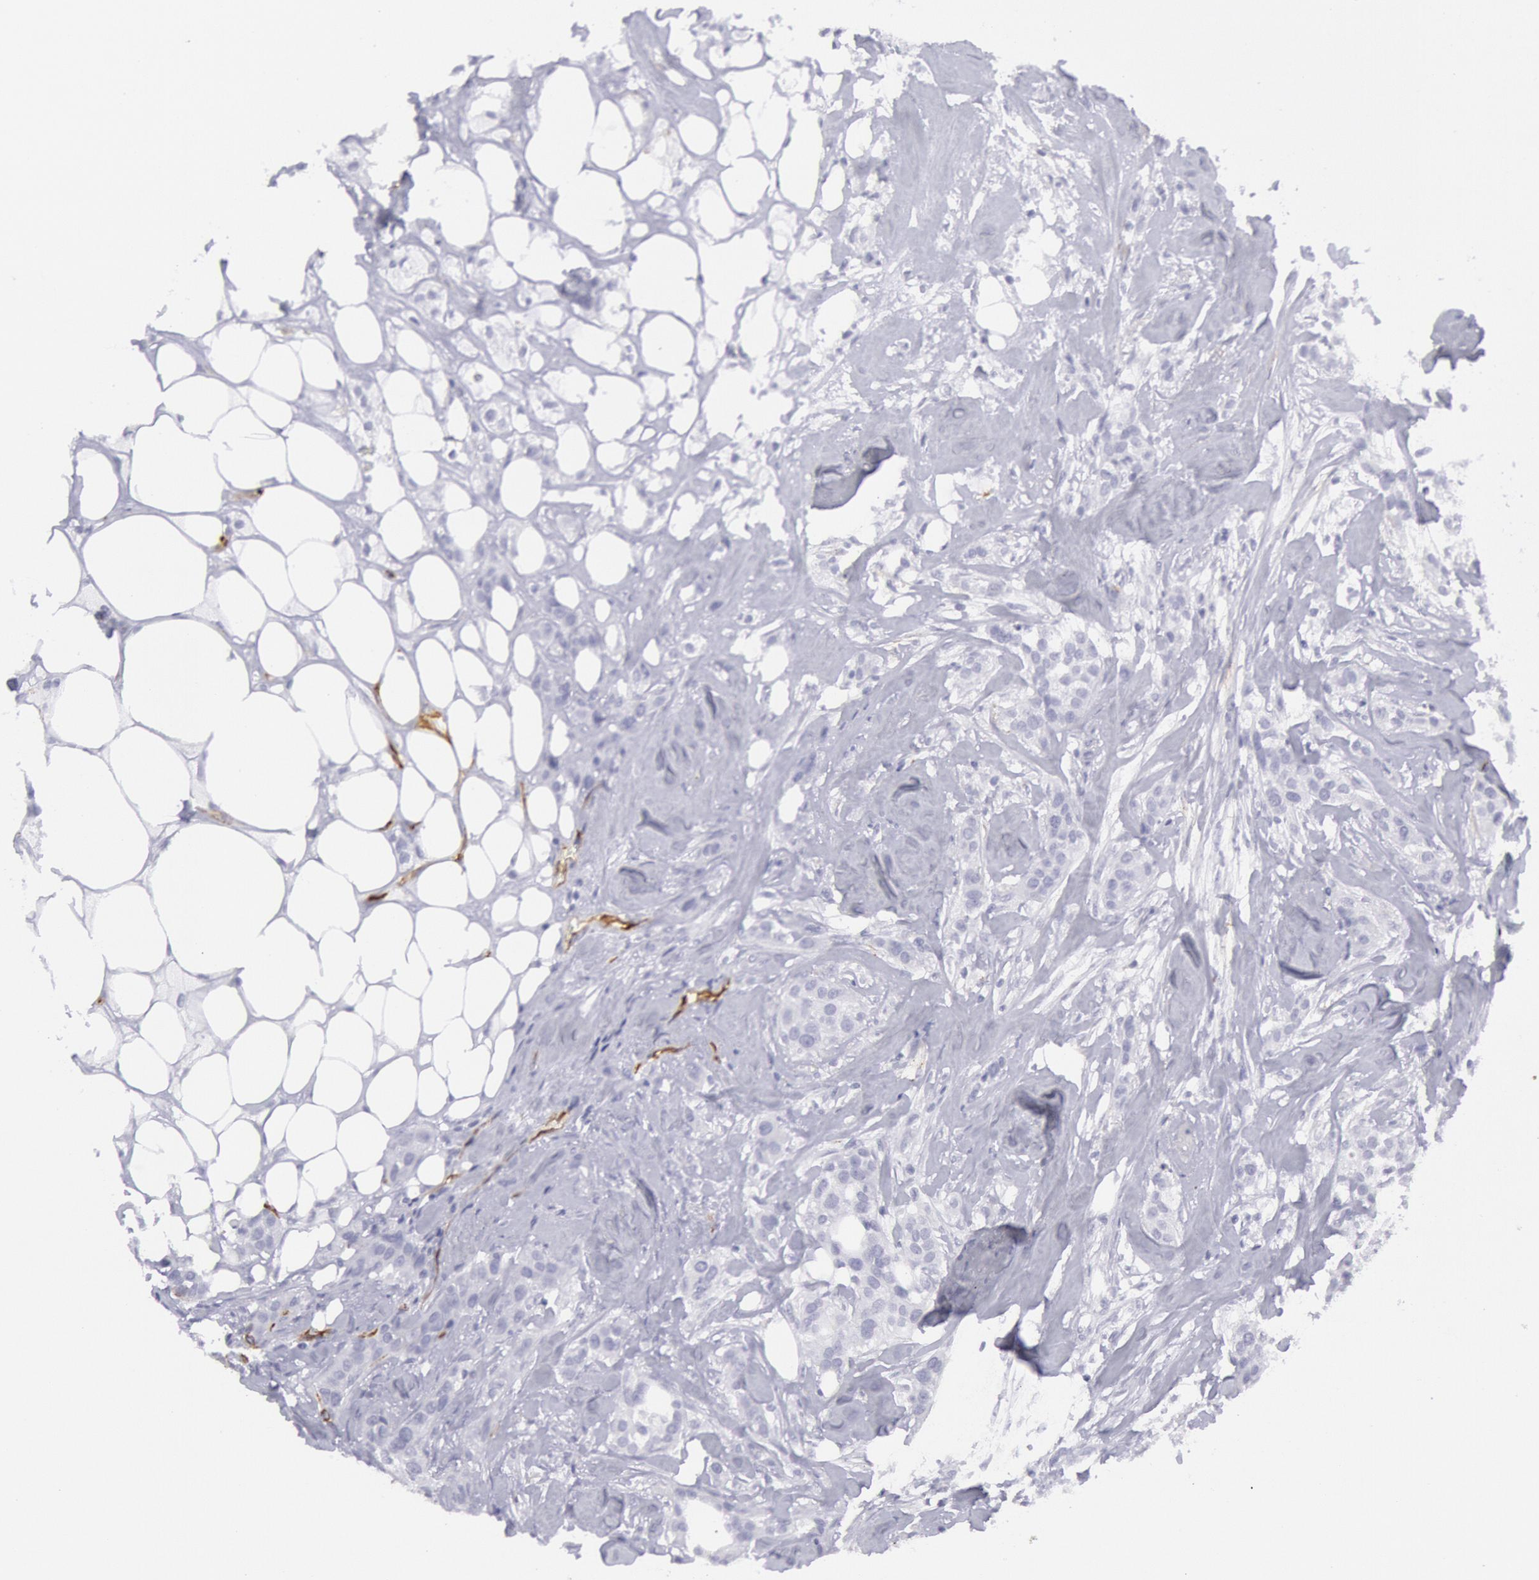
{"staining": {"intensity": "negative", "quantity": "none", "location": "none"}, "tissue": "breast cancer", "cell_type": "Tumor cells", "image_type": "cancer", "snomed": [{"axis": "morphology", "description": "Duct carcinoma"}, {"axis": "topography", "description": "Breast"}], "caption": "High power microscopy image of an IHC image of breast cancer, revealing no significant expression in tumor cells. The staining is performed using DAB brown chromogen with nuclei counter-stained in using hematoxylin.", "gene": "CDH13", "patient": {"sex": "female", "age": 45}}